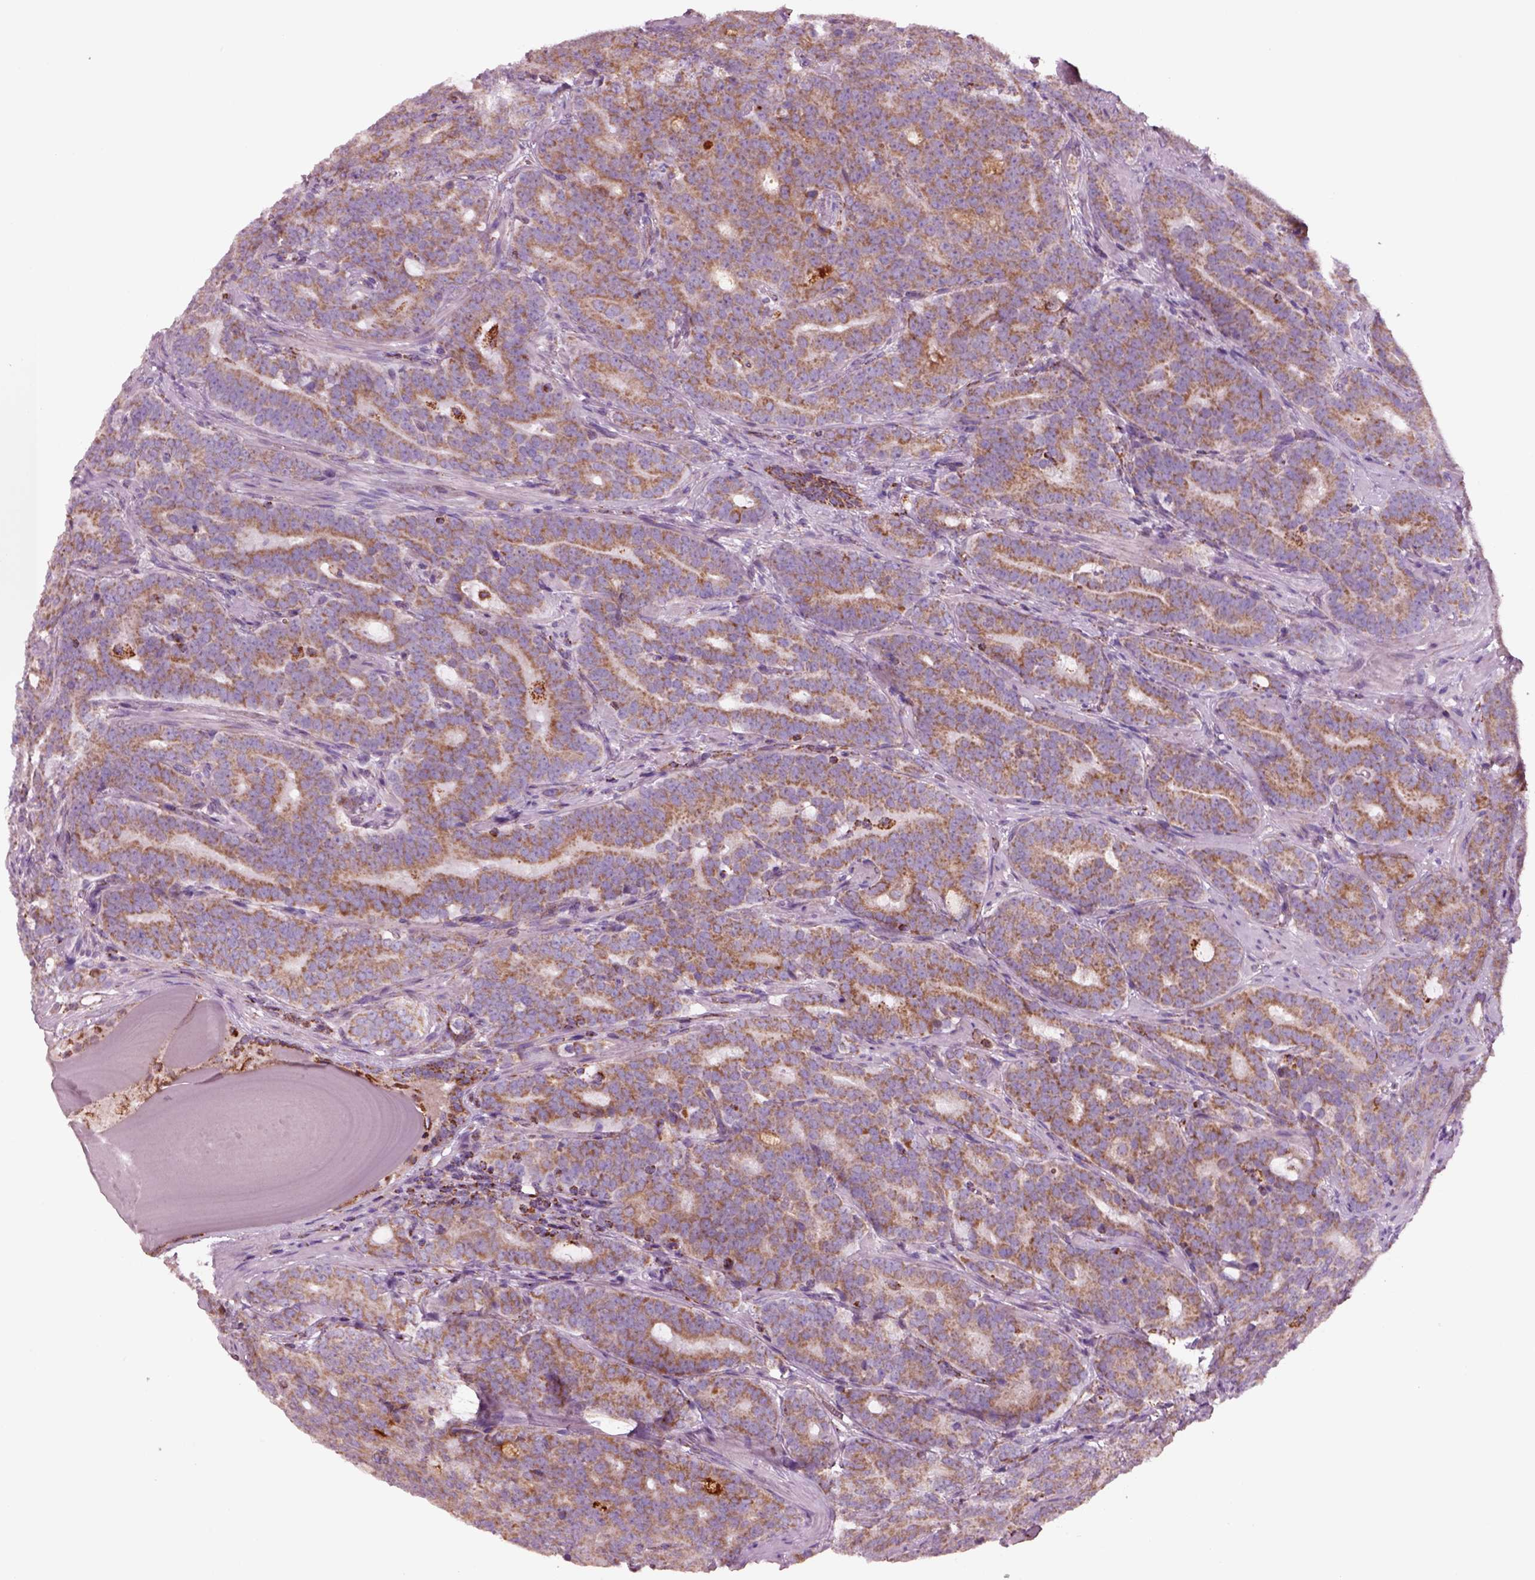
{"staining": {"intensity": "moderate", "quantity": ">75%", "location": "cytoplasmic/membranous"}, "tissue": "prostate cancer", "cell_type": "Tumor cells", "image_type": "cancer", "snomed": [{"axis": "morphology", "description": "Adenocarcinoma, NOS"}, {"axis": "topography", "description": "Prostate"}], "caption": "A medium amount of moderate cytoplasmic/membranous positivity is appreciated in approximately >75% of tumor cells in prostate cancer tissue. The protein of interest is shown in brown color, while the nuclei are stained blue.", "gene": "SLC25A24", "patient": {"sex": "male", "age": 71}}